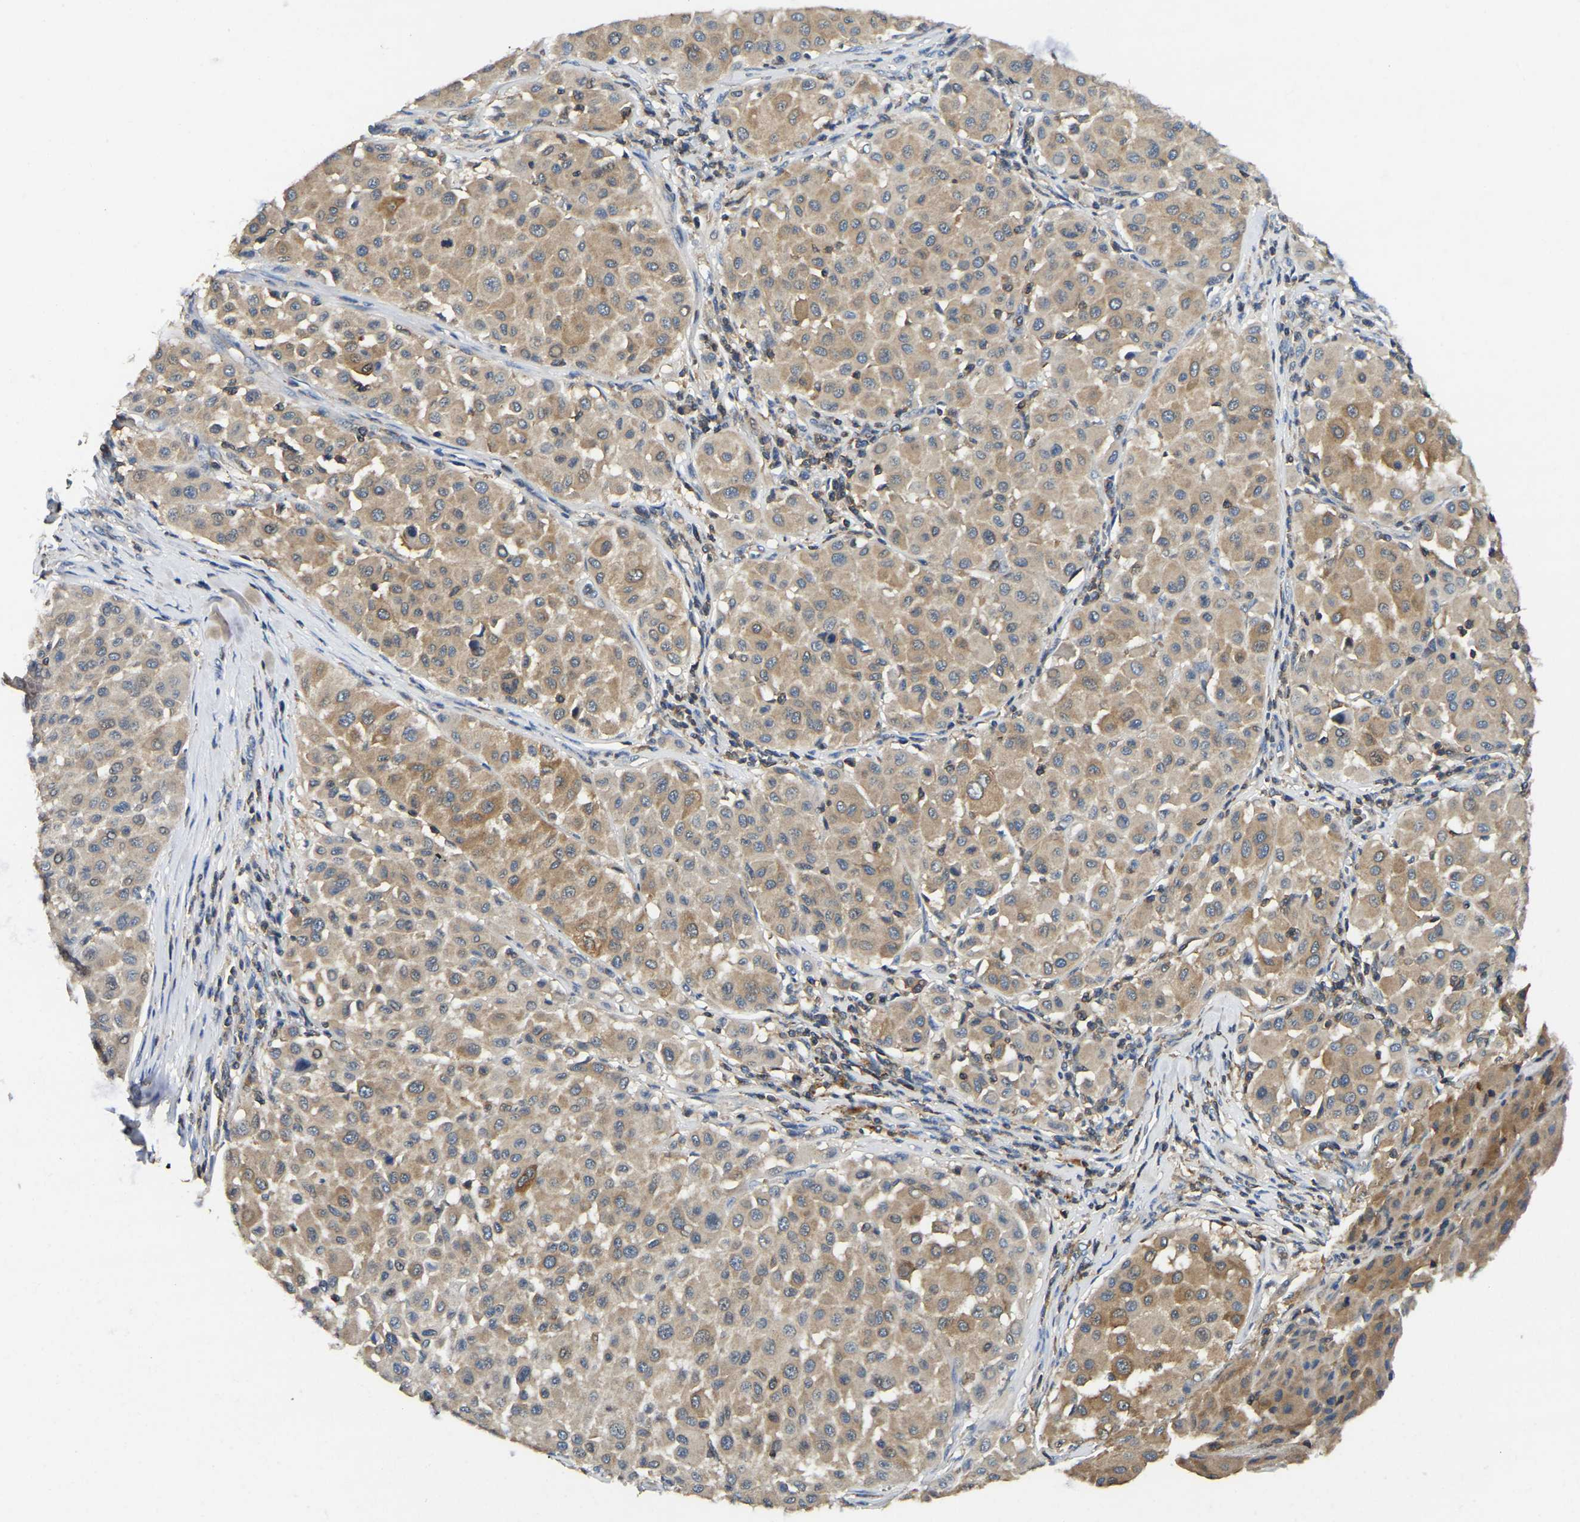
{"staining": {"intensity": "moderate", "quantity": ">75%", "location": "cytoplasmic/membranous"}, "tissue": "melanoma", "cell_type": "Tumor cells", "image_type": "cancer", "snomed": [{"axis": "morphology", "description": "Malignant melanoma, Metastatic site"}, {"axis": "topography", "description": "Soft tissue"}], "caption": "Malignant melanoma (metastatic site) tissue reveals moderate cytoplasmic/membranous positivity in approximately >75% of tumor cells, visualized by immunohistochemistry.", "gene": "SMPD2", "patient": {"sex": "male", "age": 41}}